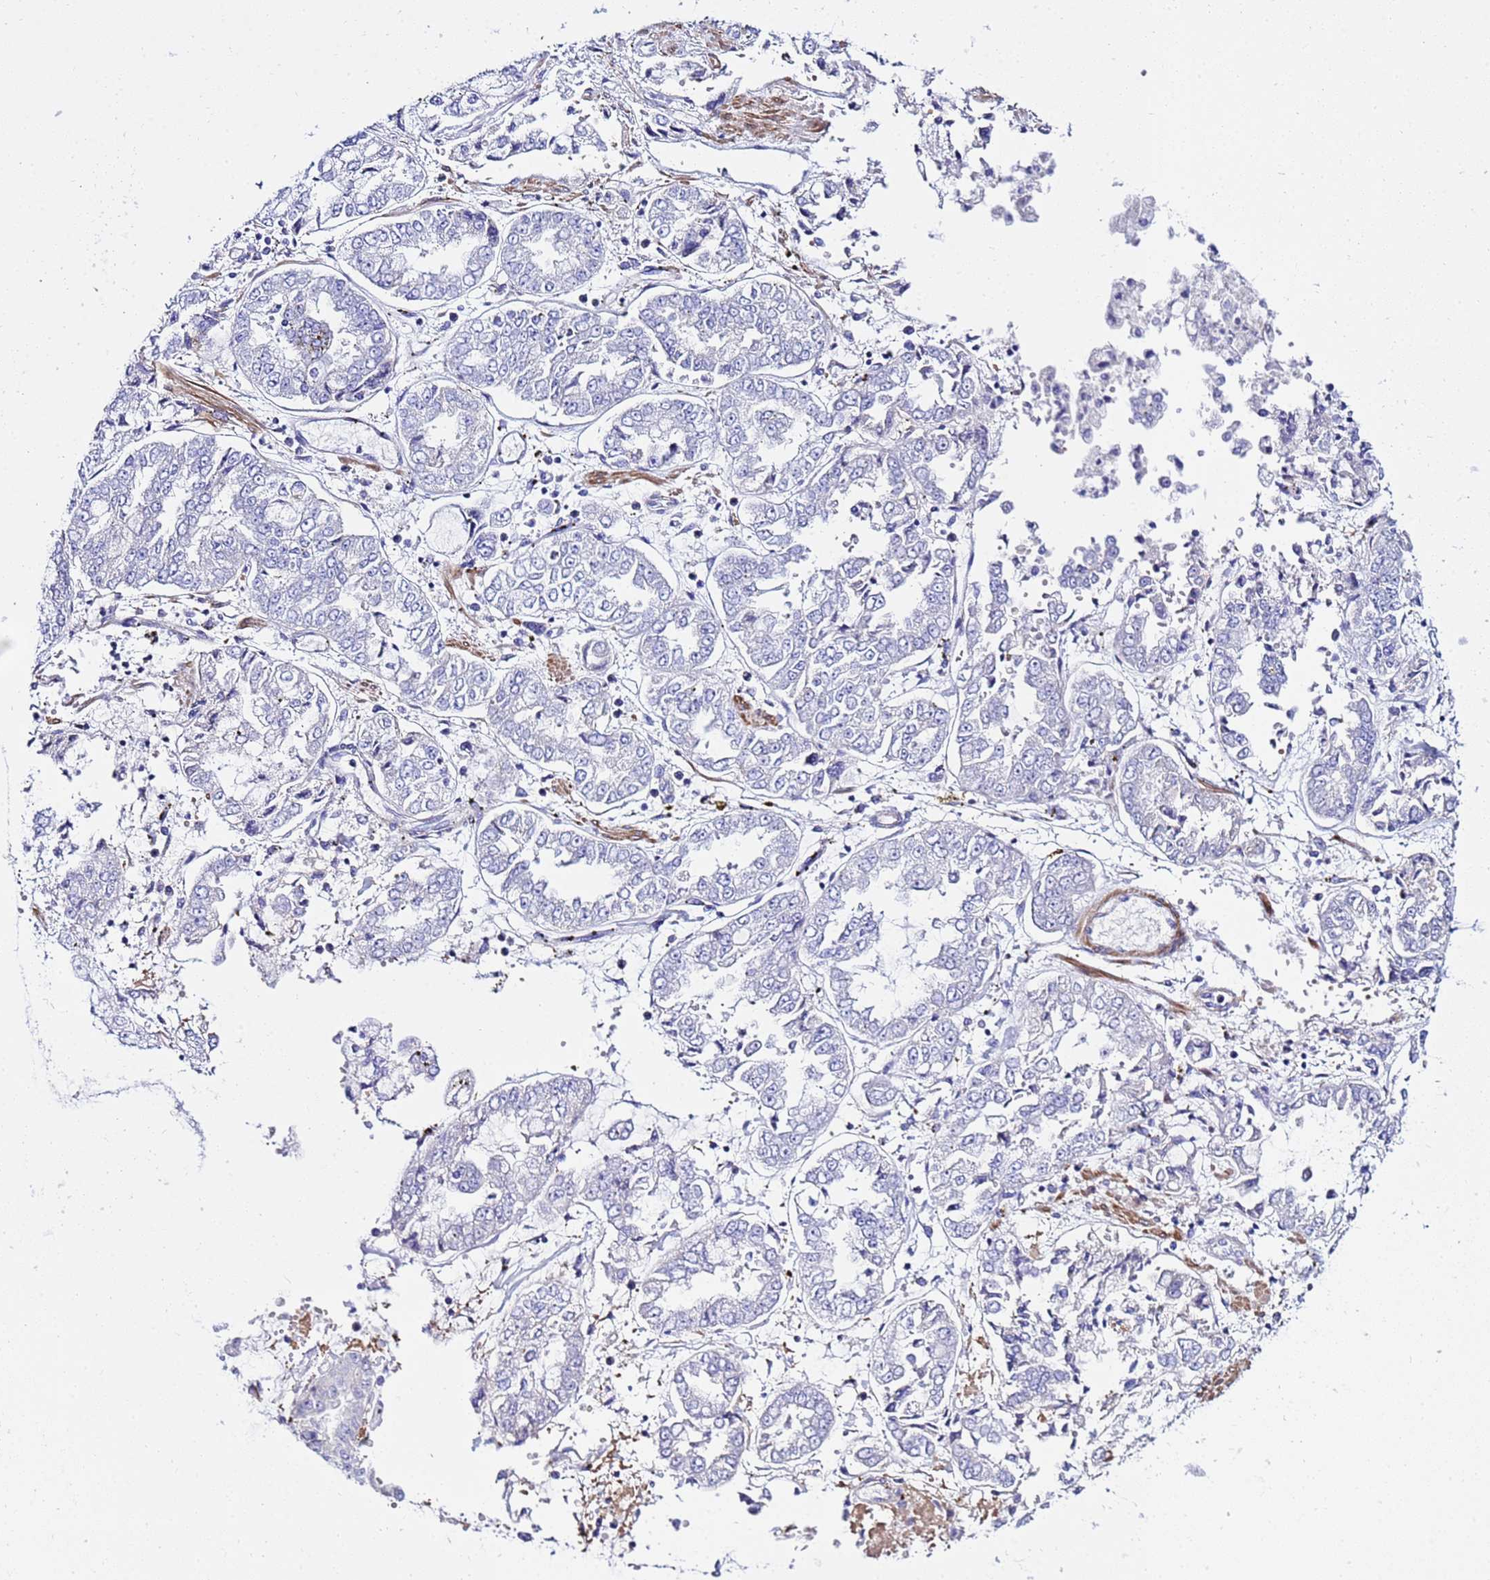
{"staining": {"intensity": "negative", "quantity": "none", "location": "none"}, "tissue": "stomach cancer", "cell_type": "Tumor cells", "image_type": "cancer", "snomed": [{"axis": "morphology", "description": "Adenocarcinoma, NOS"}, {"axis": "topography", "description": "Stomach"}], "caption": "A histopathology image of stomach cancer (adenocarcinoma) stained for a protein demonstrates no brown staining in tumor cells. The staining was performed using DAB to visualize the protein expression in brown, while the nuclei were stained in blue with hematoxylin (Magnification: 20x).", "gene": "USP18", "patient": {"sex": "male", "age": 76}}